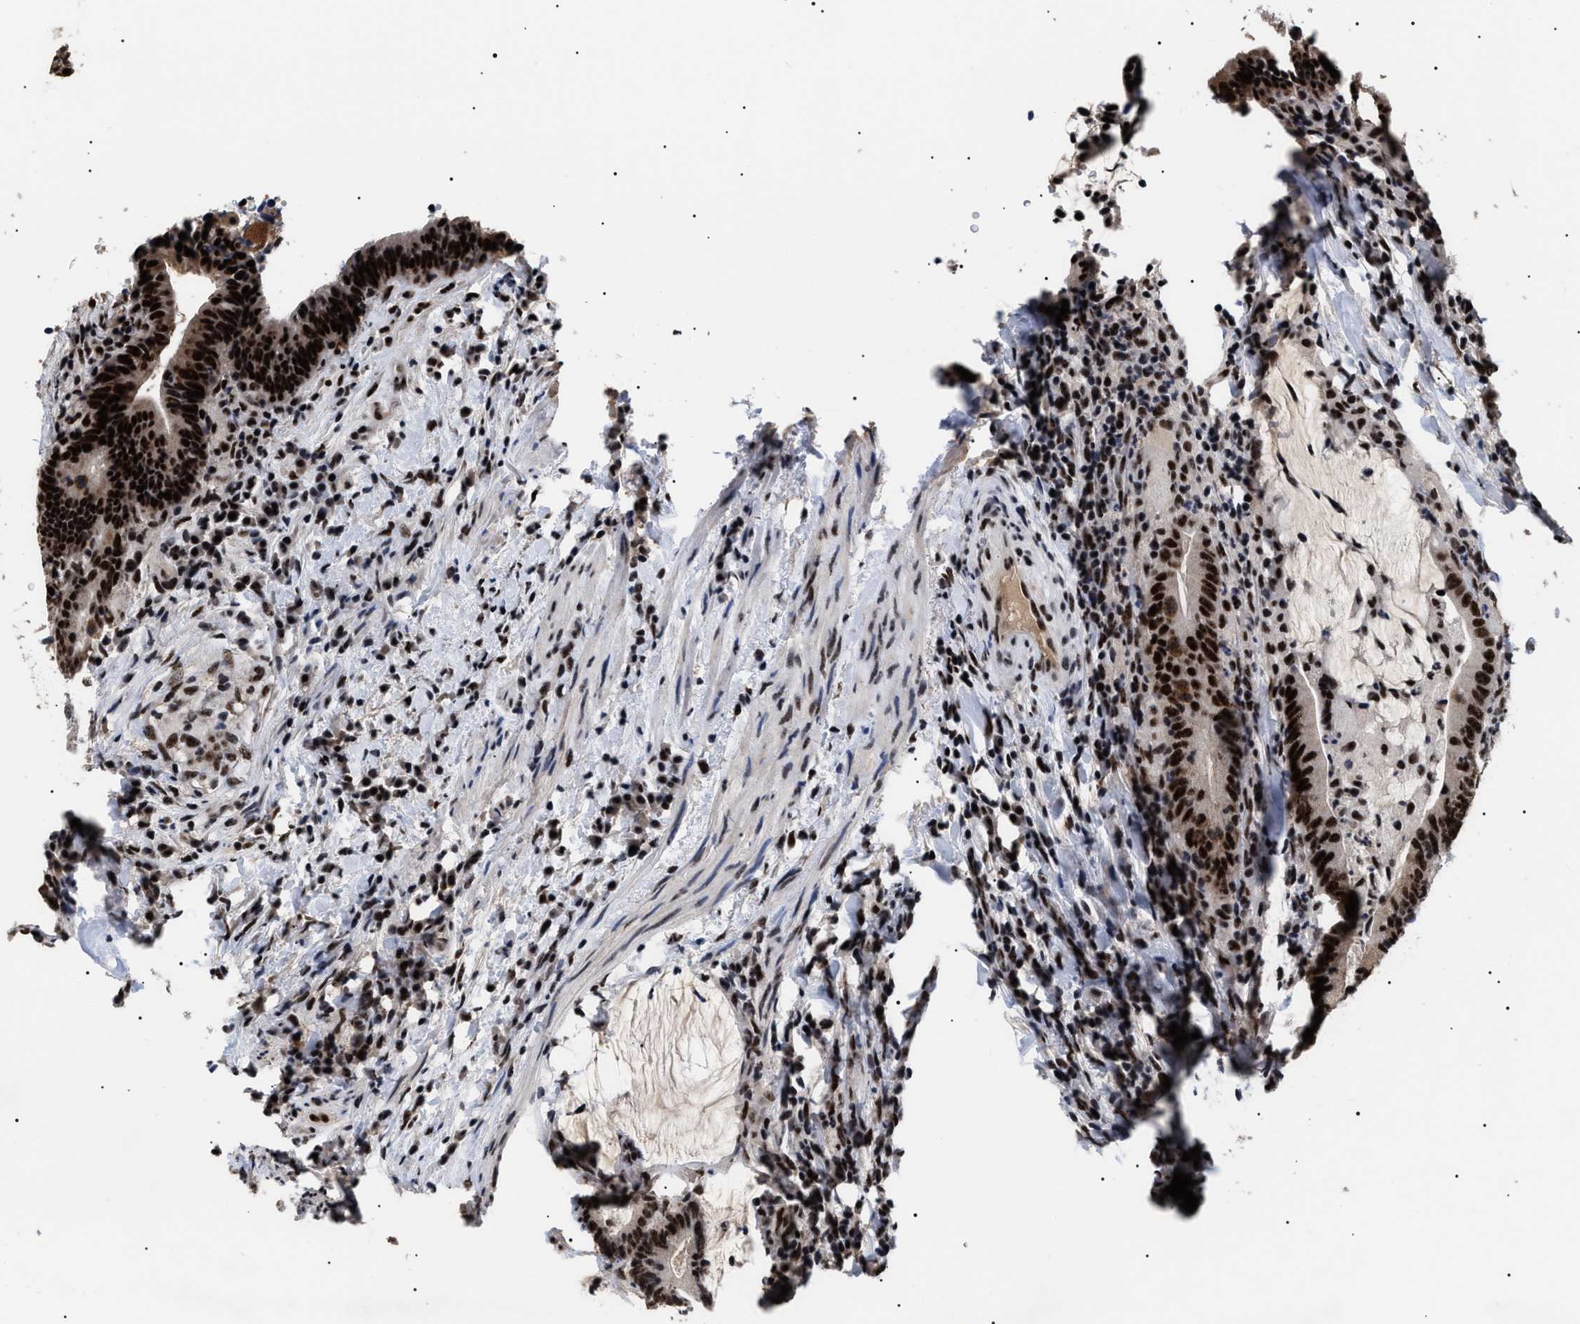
{"staining": {"intensity": "strong", "quantity": ">75%", "location": "nuclear"}, "tissue": "colorectal cancer", "cell_type": "Tumor cells", "image_type": "cancer", "snomed": [{"axis": "morphology", "description": "Adenocarcinoma, NOS"}, {"axis": "topography", "description": "Colon"}], "caption": "Adenocarcinoma (colorectal) stained with DAB immunohistochemistry reveals high levels of strong nuclear positivity in about >75% of tumor cells.", "gene": "CAAP1", "patient": {"sex": "female", "age": 66}}